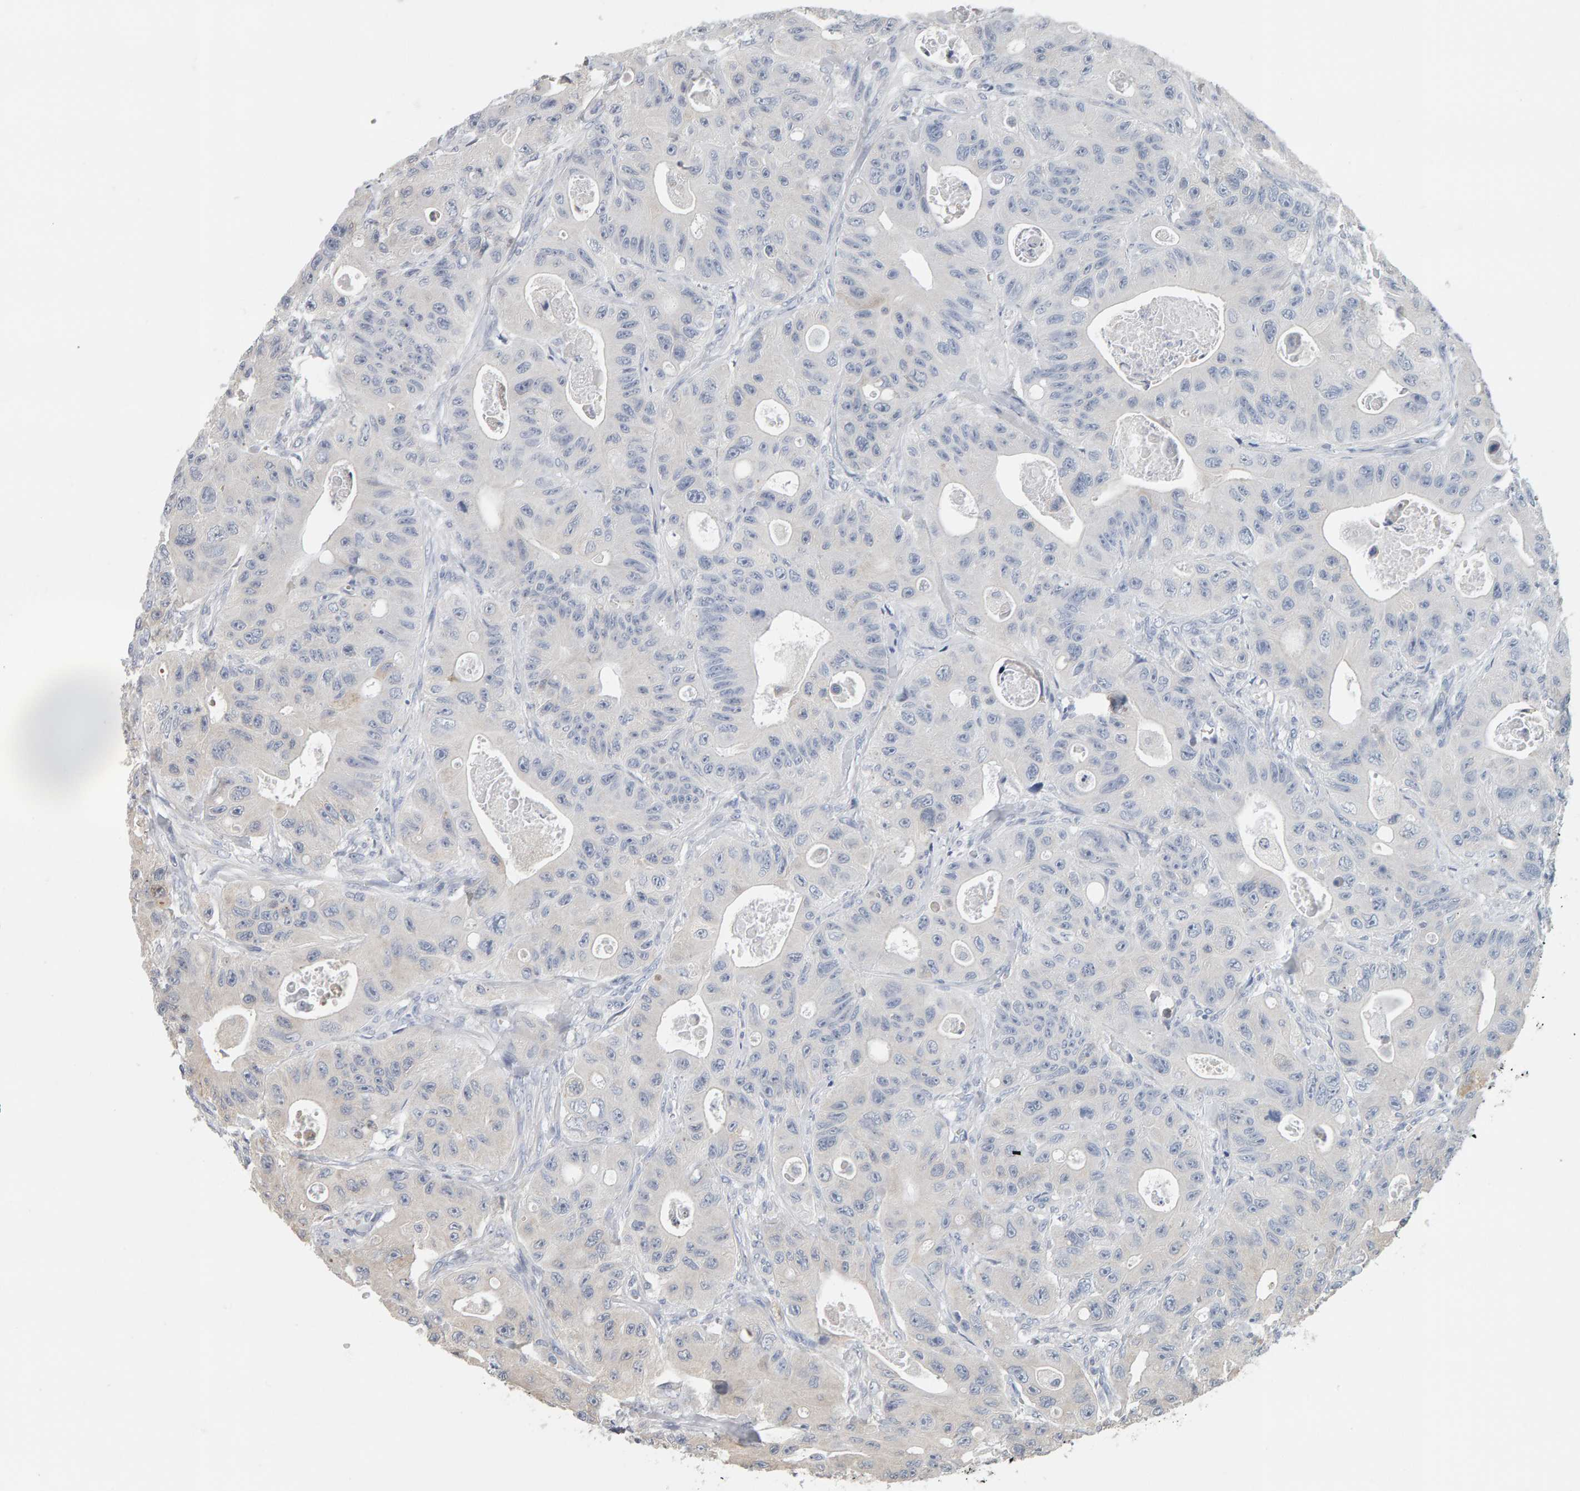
{"staining": {"intensity": "negative", "quantity": "none", "location": "none"}, "tissue": "colorectal cancer", "cell_type": "Tumor cells", "image_type": "cancer", "snomed": [{"axis": "morphology", "description": "Adenocarcinoma, NOS"}, {"axis": "topography", "description": "Colon"}], "caption": "Tumor cells are negative for brown protein staining in adenocarcinoma (colorectal).", "gene": "ADHFE1", "patient": {"sex": "female", "age": 46}}